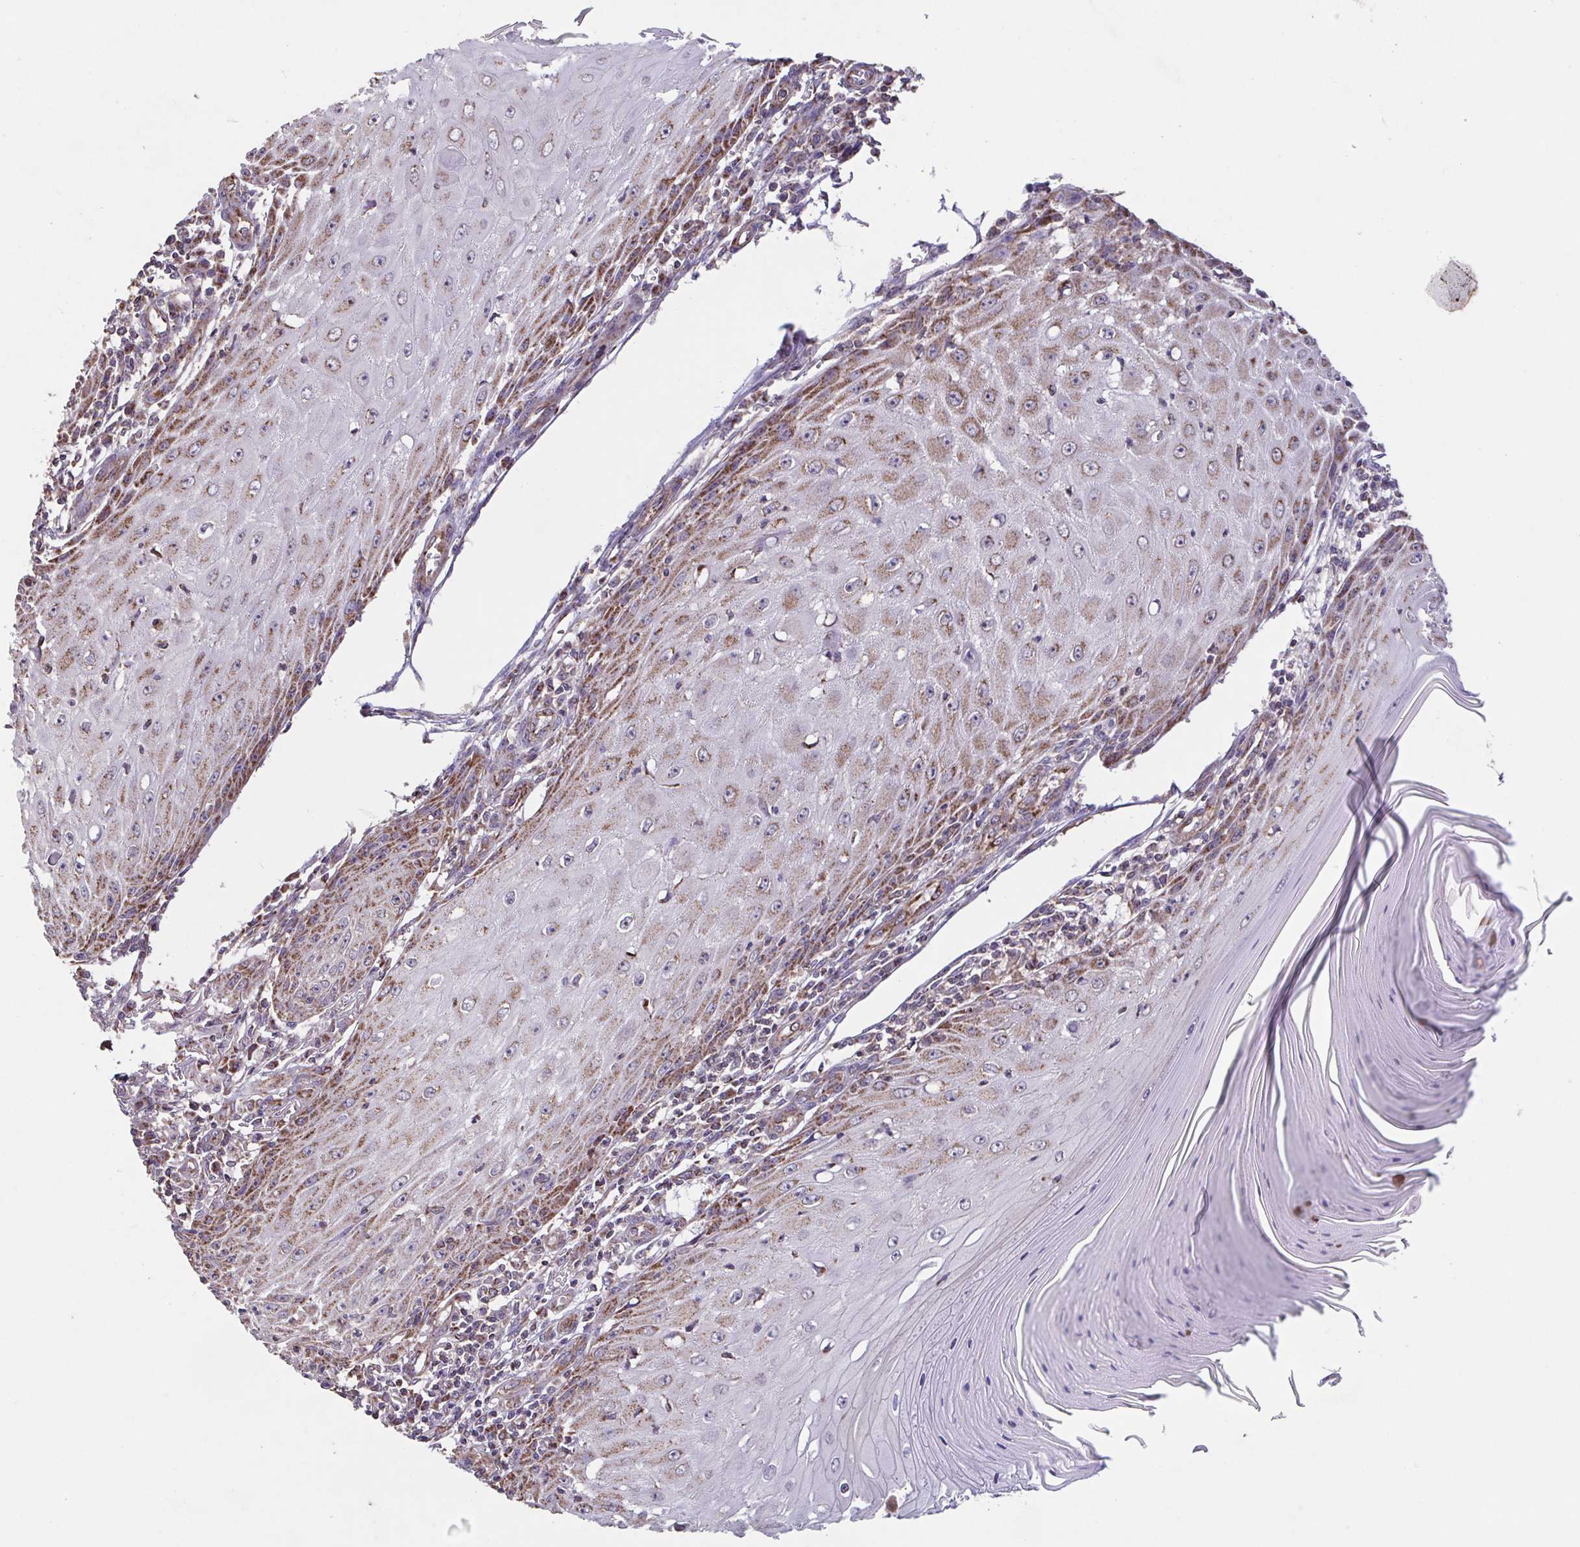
{"staining": {"intensity": "weak", "quantity": "25%-75%", "location": "cytoplasmic/membranous"}, "tissue": "skin cancer", "cell_type": "Tumor cells", "image_type": "cancer", "snomed": [{"axis": "morphology", "description": "Squamous cell carcinoma, NOS"}, {"axis": "topography", "description": "Skin"}], "caption": "Squamous cell carcinoma (skin) was stained to show a protein in brown. There is low levels of weak cytoplasmic/membranous positivity in approximately 25%-75% of tumor cells.", "gene": "DIP2B", "patient": {"sex": "female", "age": 73}}